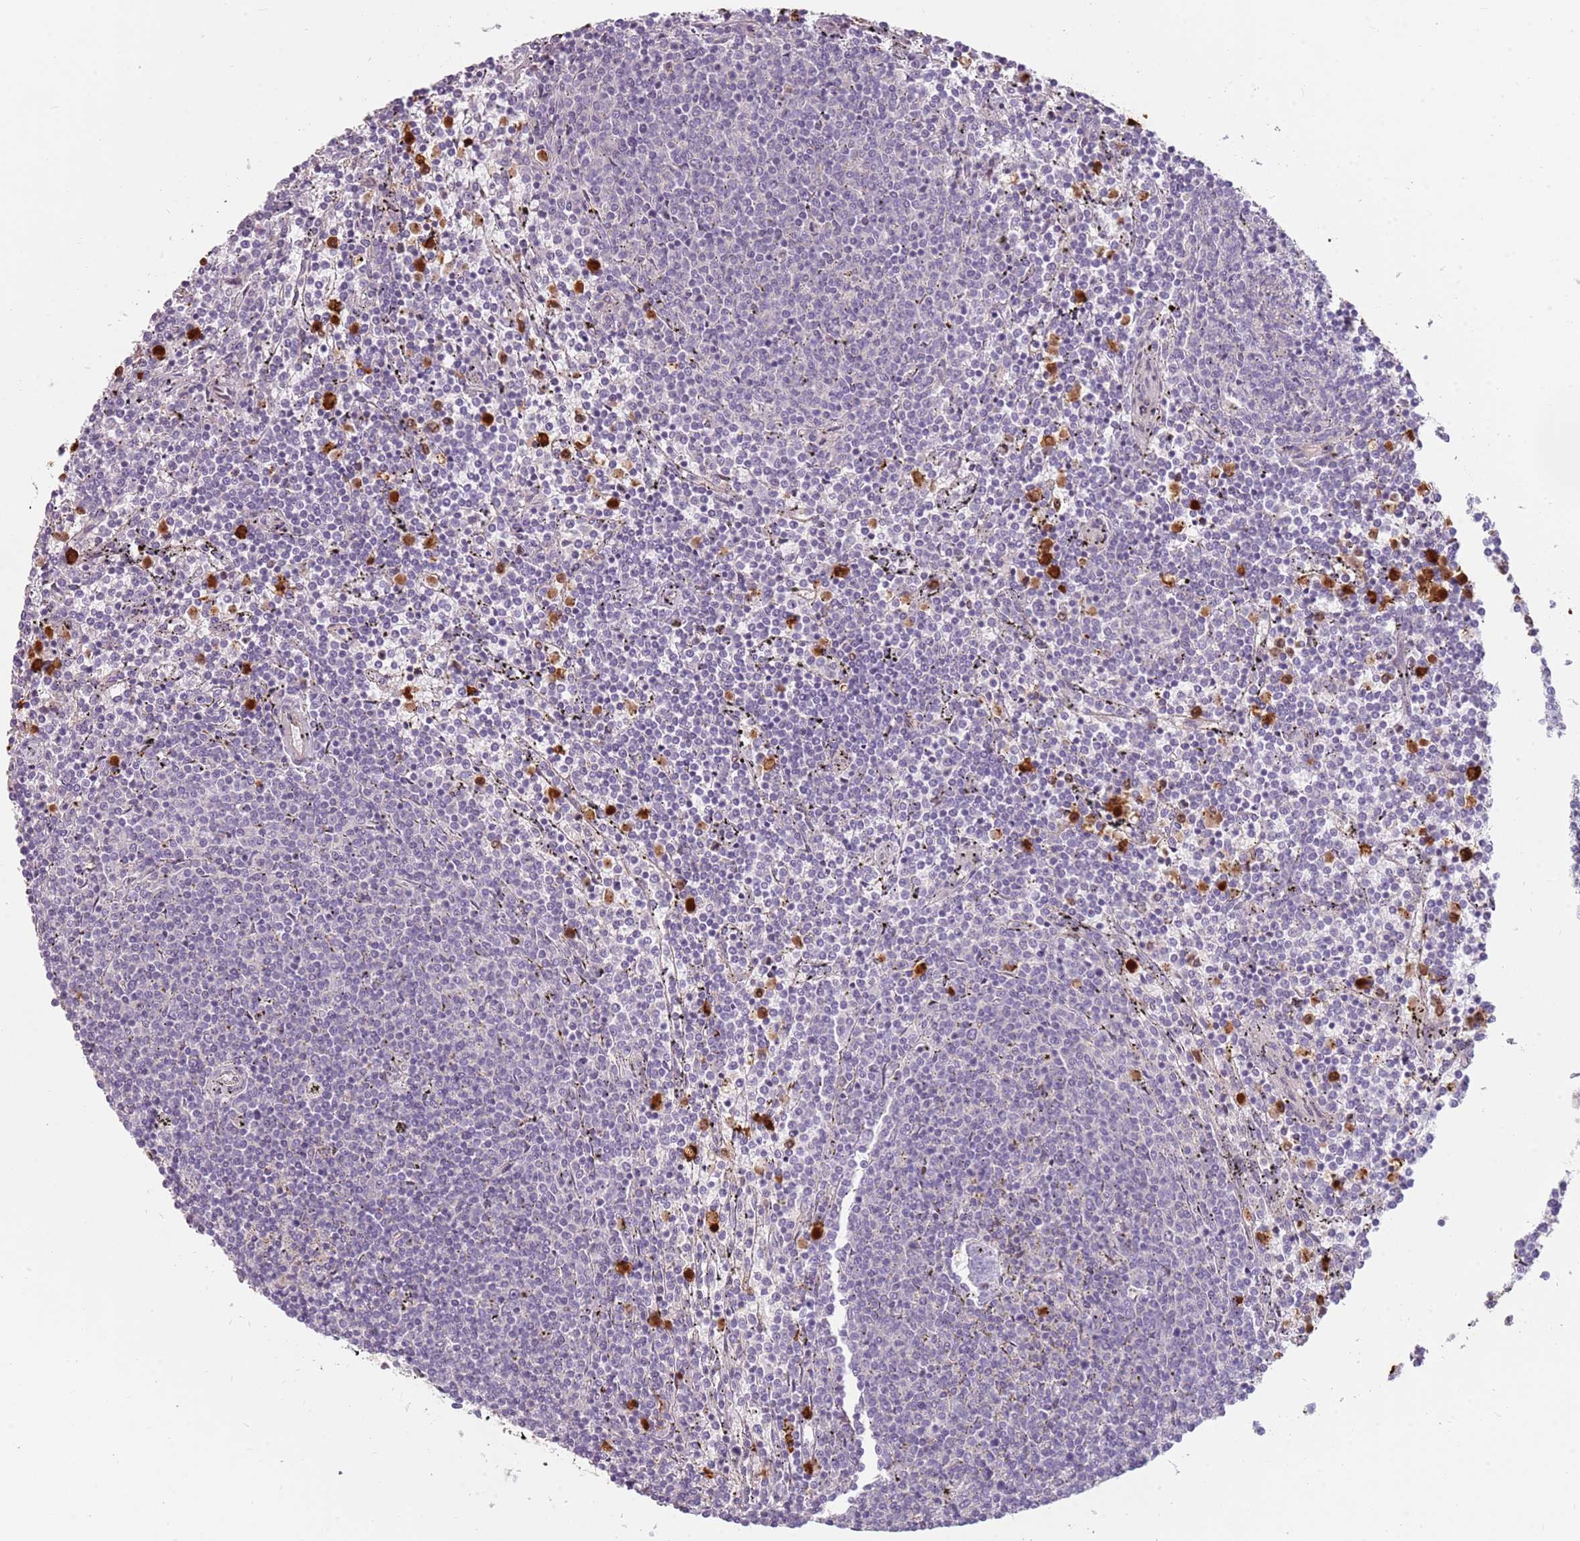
{"staining": {"intensity": "negative", "quantity": "none", "location": "none"}, "tissue": "lymphoma", "cell_type": "Tumor cells", "image_type": "cancer", "snomed": [{"axis": "morphology", "description": "Malignant lymphoma, non-Hodgkin's type, Low grade"}, {"axis": "topography", "description": "Spleen"}], "caption": "Immunohistochemical staining of human low-grade malignant lymphoma, non-Hodgkin's type shows no significant positivity in tumor cells.", "gene": "SPAG4", "patient": {"sex": "female", "age": 50}}